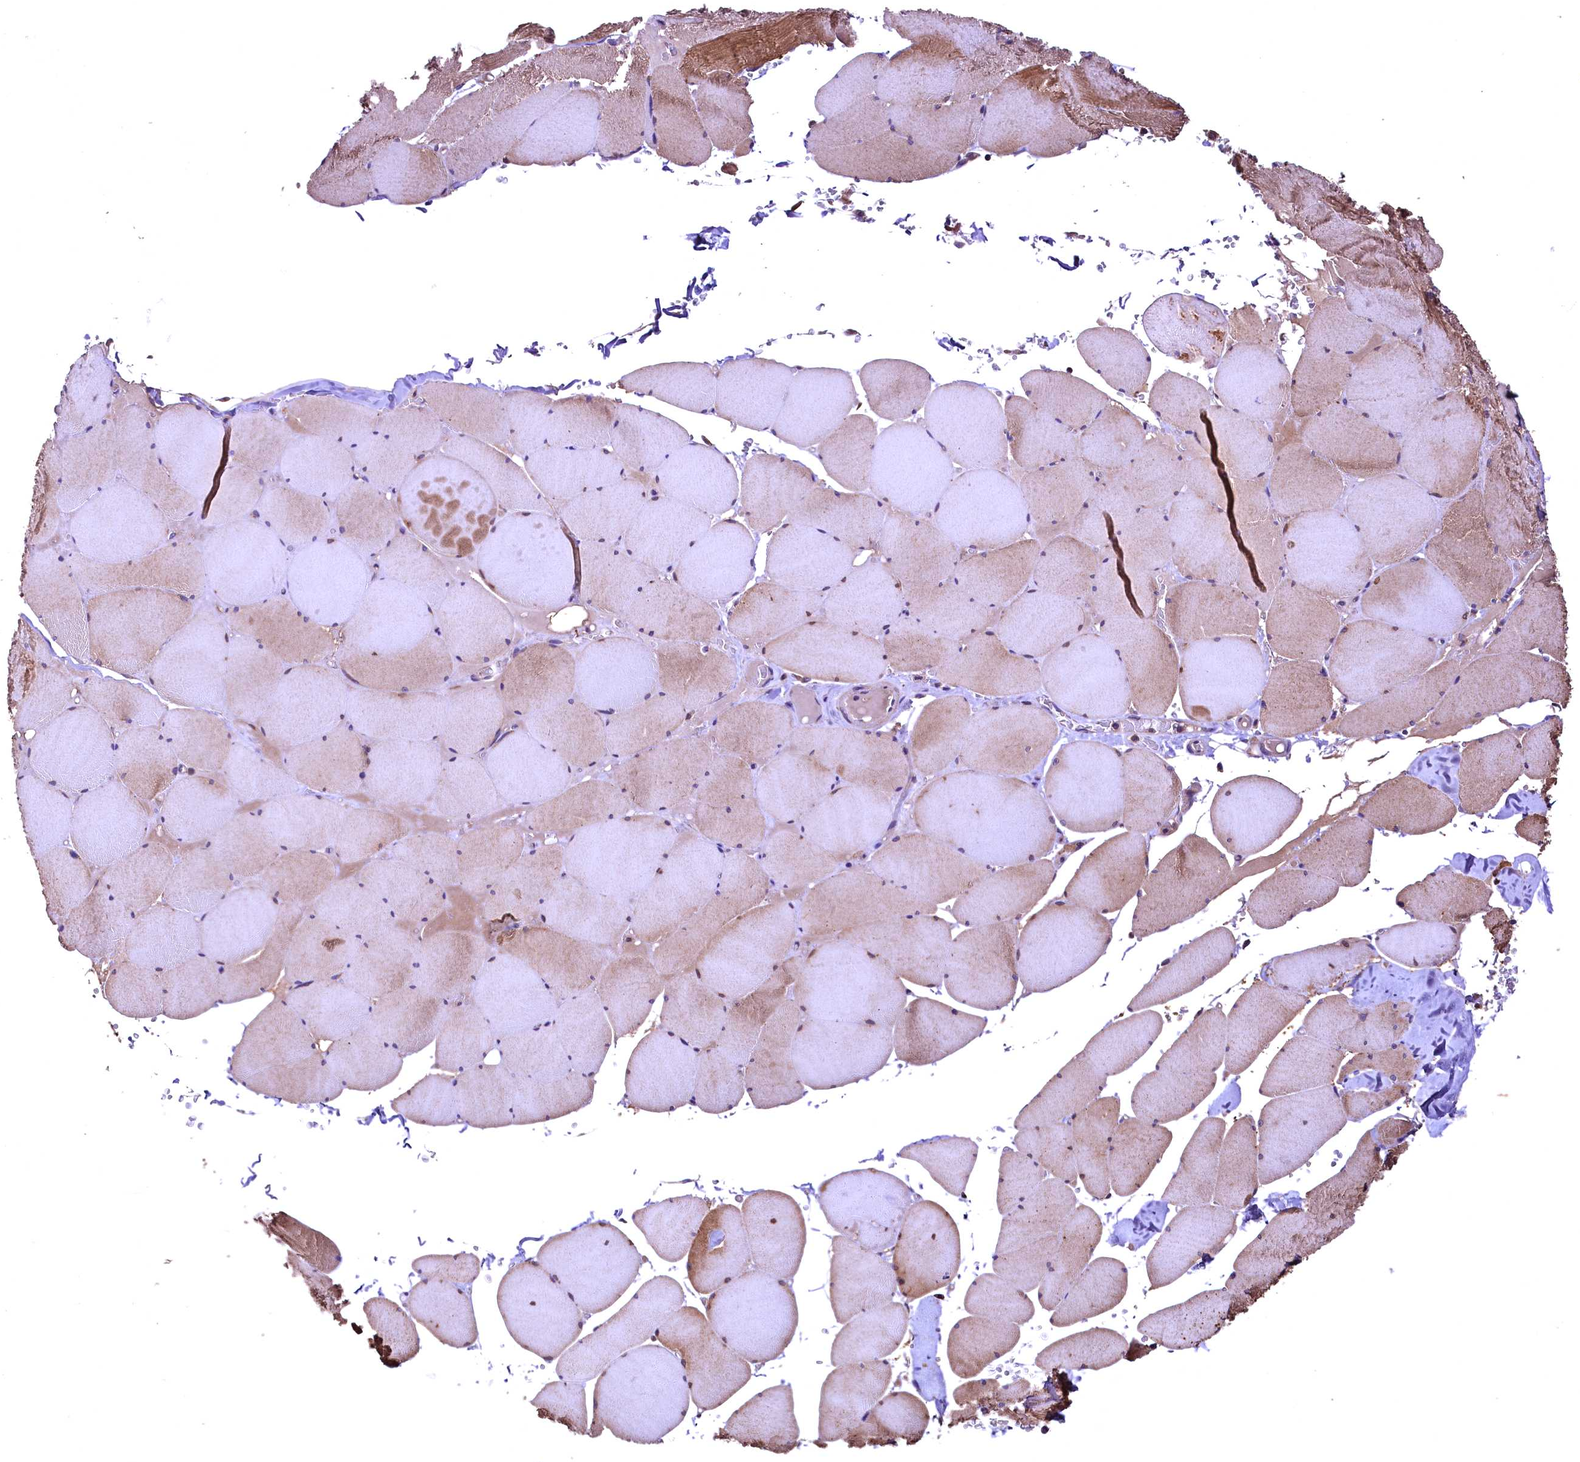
{"staining": {"intensity": "moderate", "quantity": "25%-75%", "location": "cytoplasmic/membranous"}, "tissue": "skeletal muscle", "cell_type": "Myocytes", "image_type": "normal", "snomed": [{"axis": "morphology", "description": "Normal tissue, NOS"}, {"axis": "topography", "description": "Skeletal muscle"}, {"axis": "topography", "description": "Head-Neck"}], "caption": "Benign skeletal muscle reveals moderate cytoplasmic/membranous positivity in approximately 25%-75% of myocytes.", "gene": "ENKD1", "patient": {"sex": "male", "age": 66}}